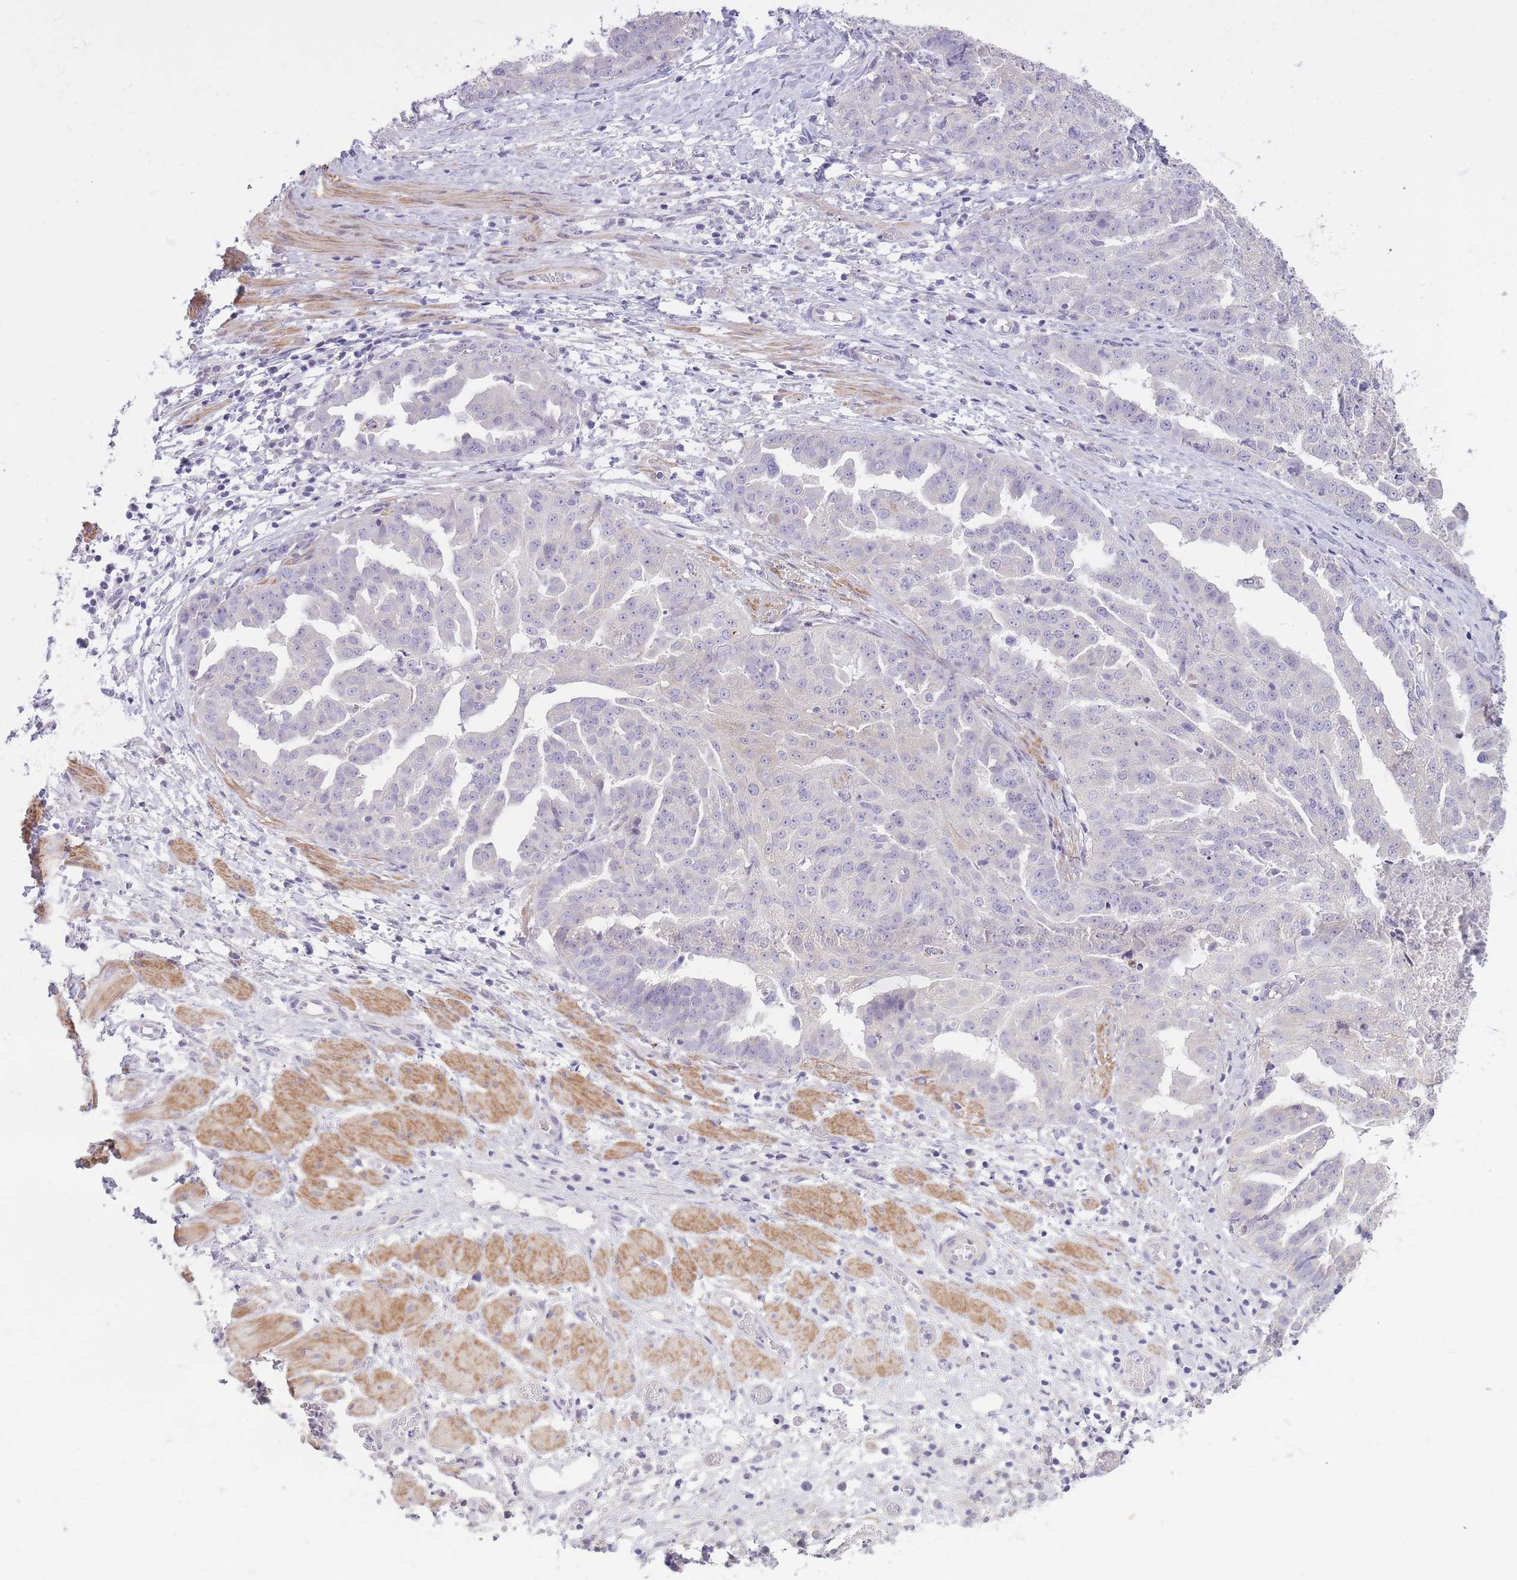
{"staining": {"intensity": "negative", "quantity": "none", "location": "none"}, "tissue": "ovarian cancer", "cell_type": "Tumor cells", "image_type": "cancer", "snomed": [{"axis": "morphology", "description": "Cystadenocarcinoma, serous, NOS"}, {"axis": "topography", "description": "Ovary"}], "caption": "Tumor cells show no significant protein staining in serous cystadenocarcinoma (ovarian).", "gene": "RNF170", "patient": {"sex": "female", "age": 58}}